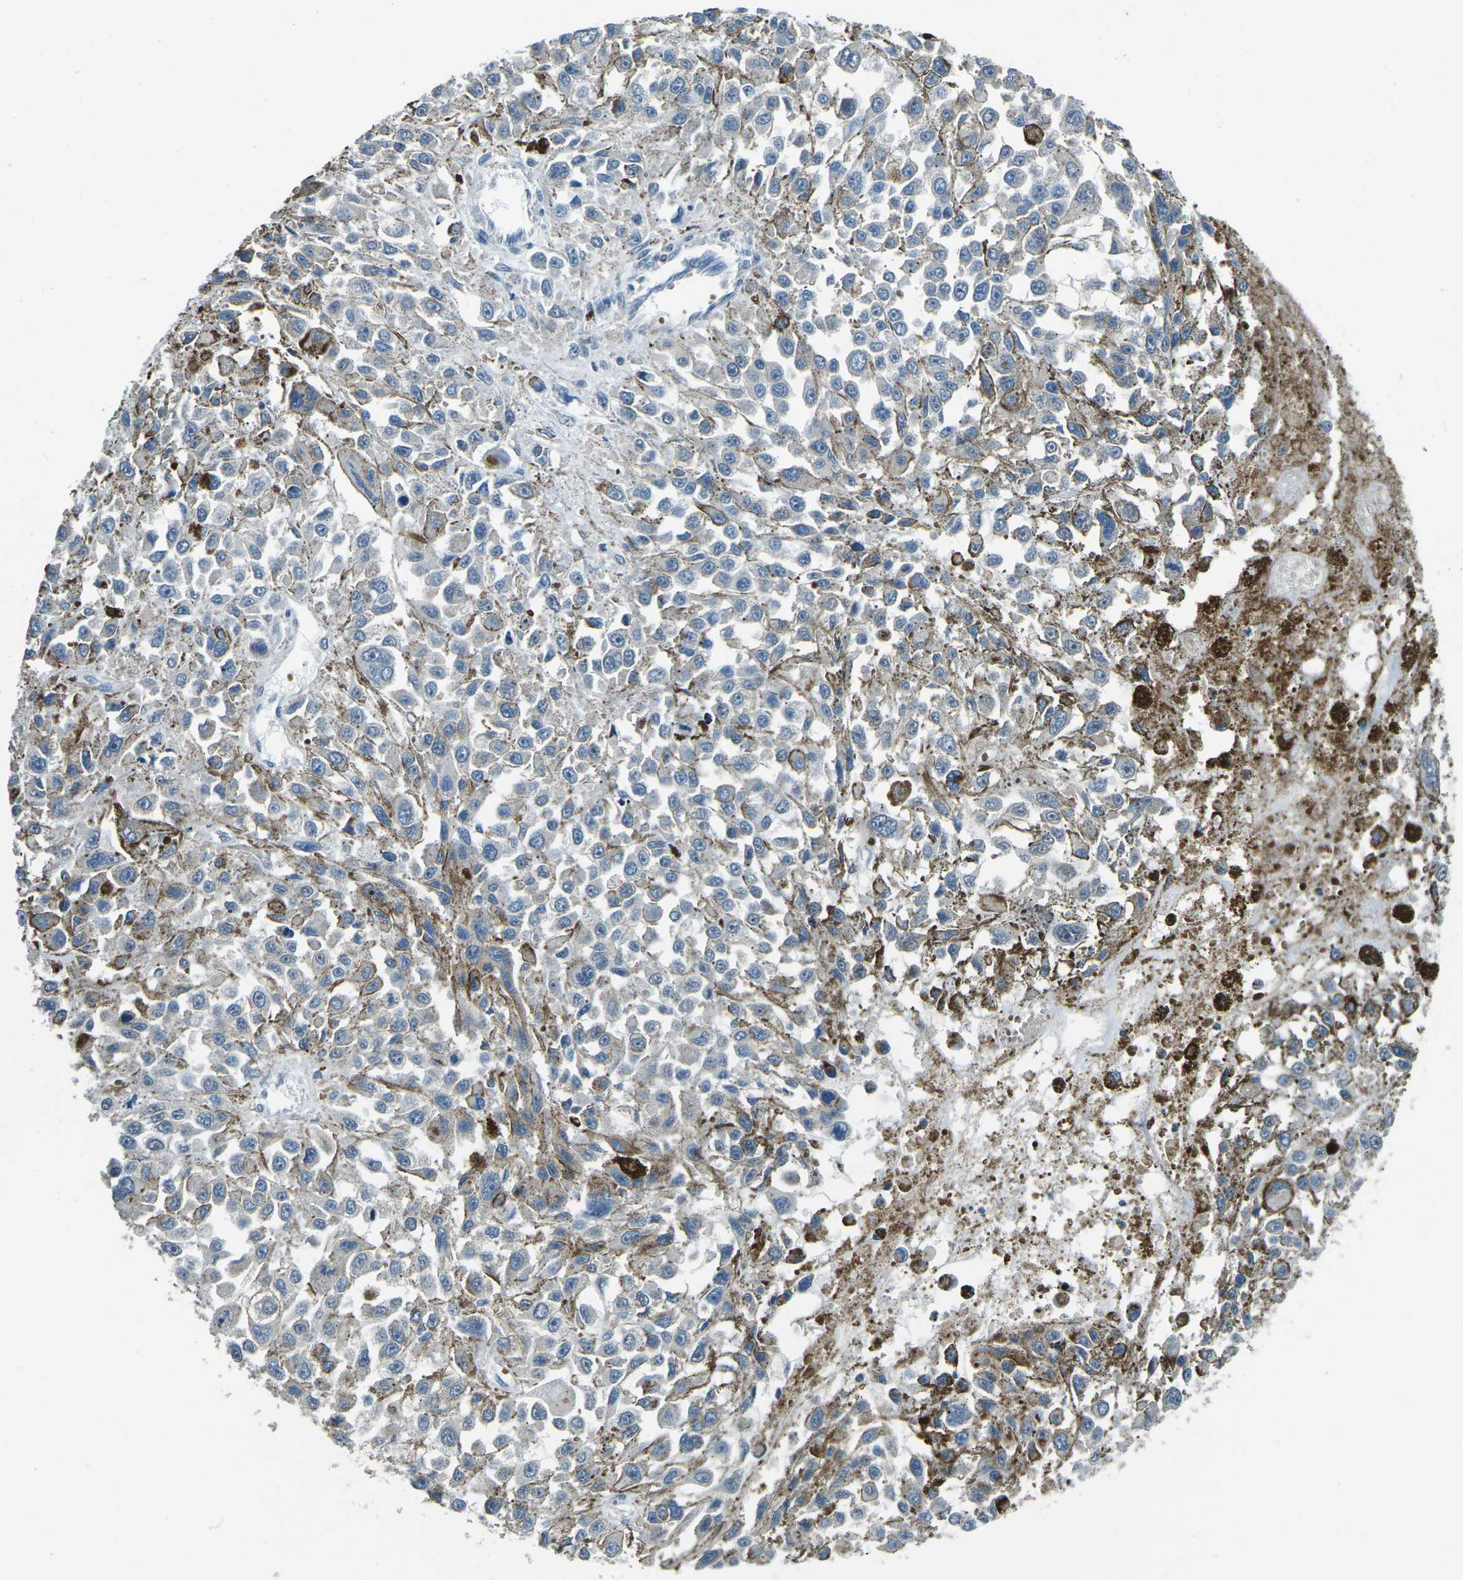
{"staining": {"intensity": "negative", "quantity": "none", "location": "none"}, "tissue": "melanoma", "cell_type": "Tumor cells", "image_type": "cancer", "snomed": [{"axis": "morphology", "description": "Malignant melanoma, Metastatic site"}, {"axis": "topography", "description": "Lymph node"}], "caption": "Tumor cells are negative for brown protein staining in malignant melanoma (metastatic site).", "gene": "AFAP1", "patient": {"sex": "male", "age": 59}}